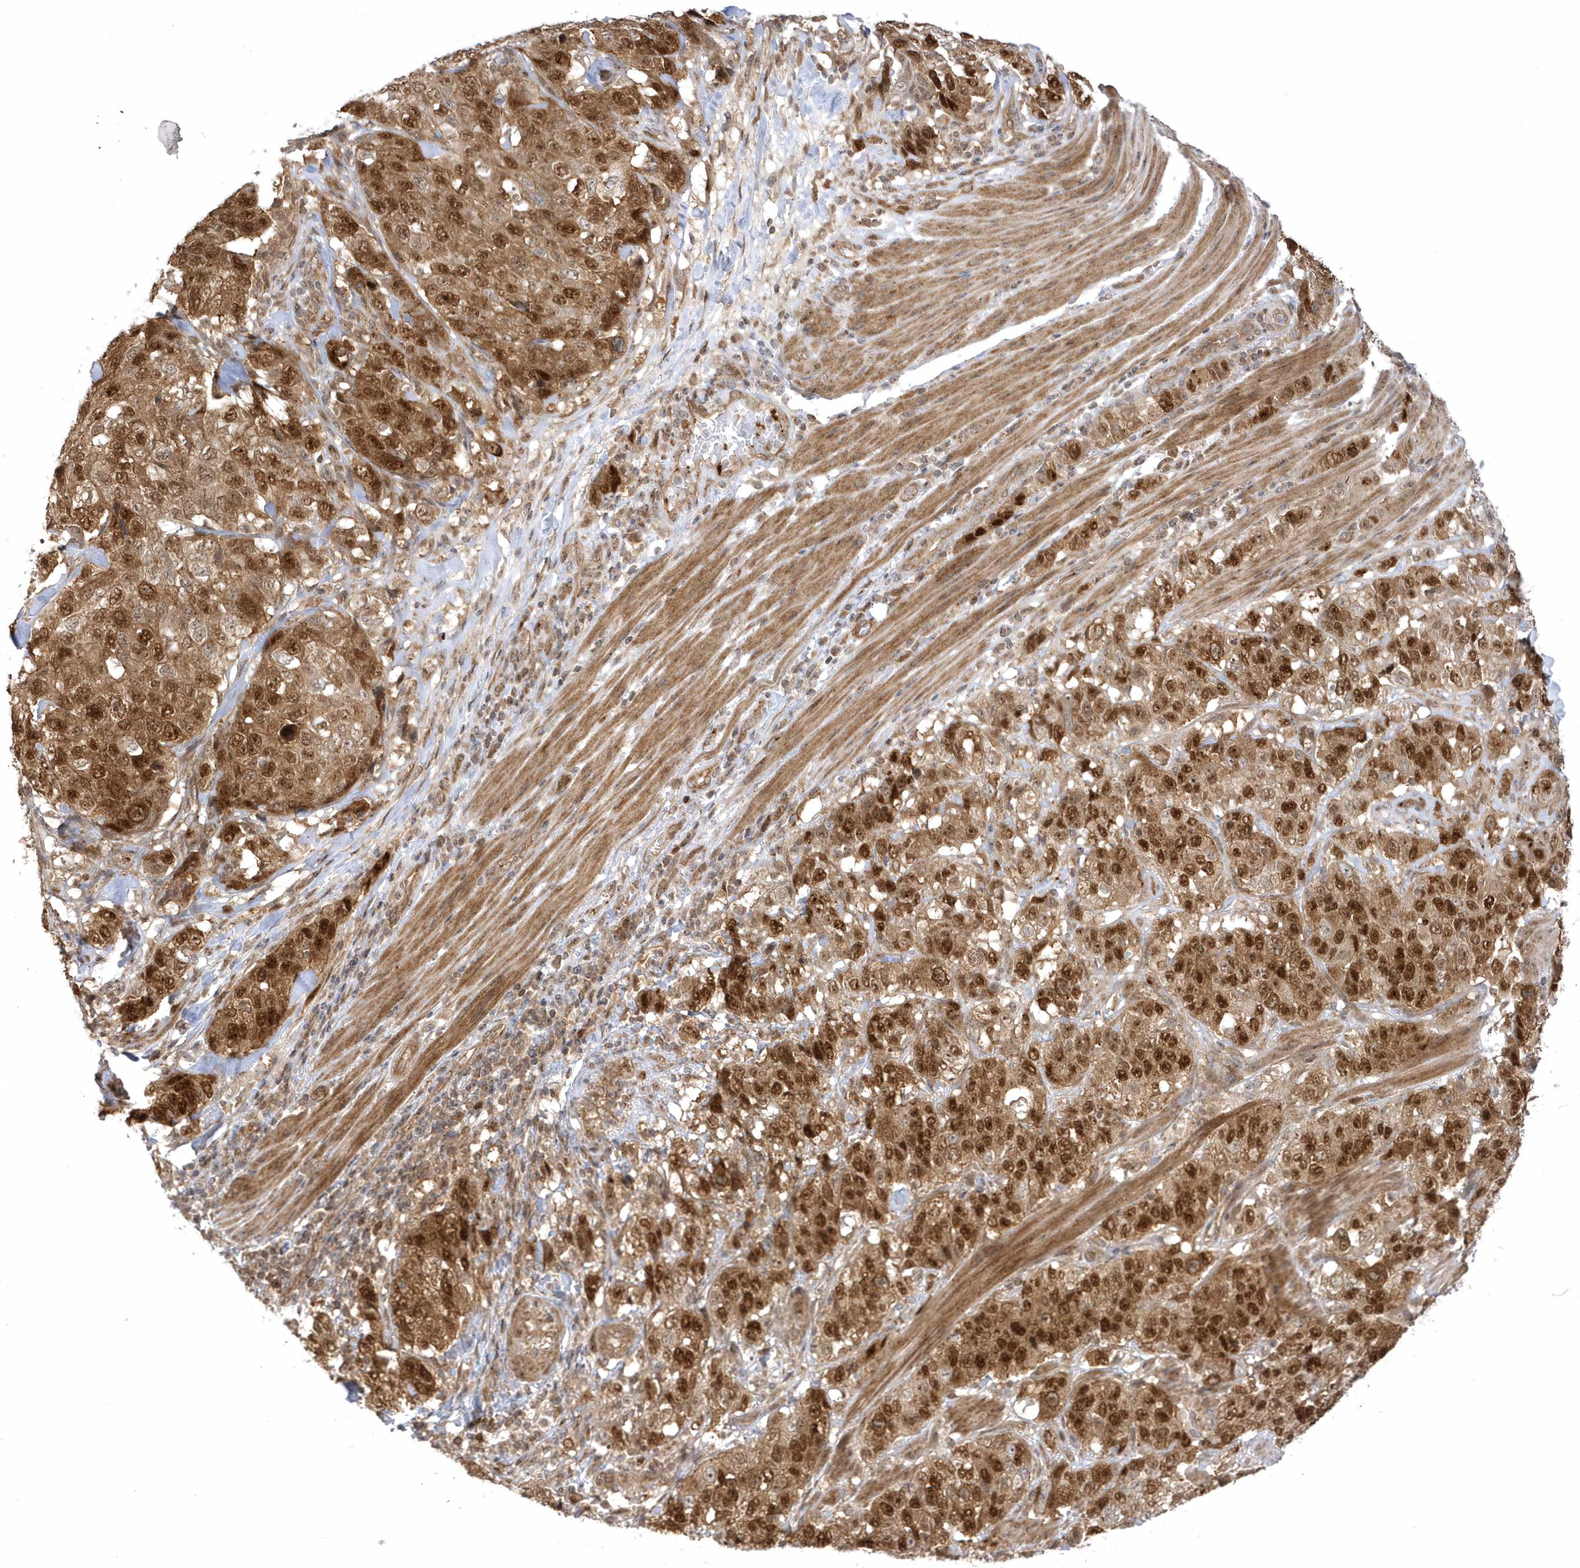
{"staining": {"intensity": "strong", "quantity": ">75%", "location": "cytoplasmic/membranous,nuclear"}, "tissue": "stomach cancer", "cell_type": "Tumor cells", "image_type": "cancer", "snomed": [{"axis": "morphology", "description": "Adenocarcinoma, NOS"}, {"axis": "topography", "description": "Stomach"}], "caption": "Immunohistochemical staining of human stomach adenocarcinoma shows high levels of strong cytoplasmic/membranous and nuclear protein expression in about >75% of tumor cells.", "gene": "NAF1", "patient": {"sex": "male", "age": 48}}